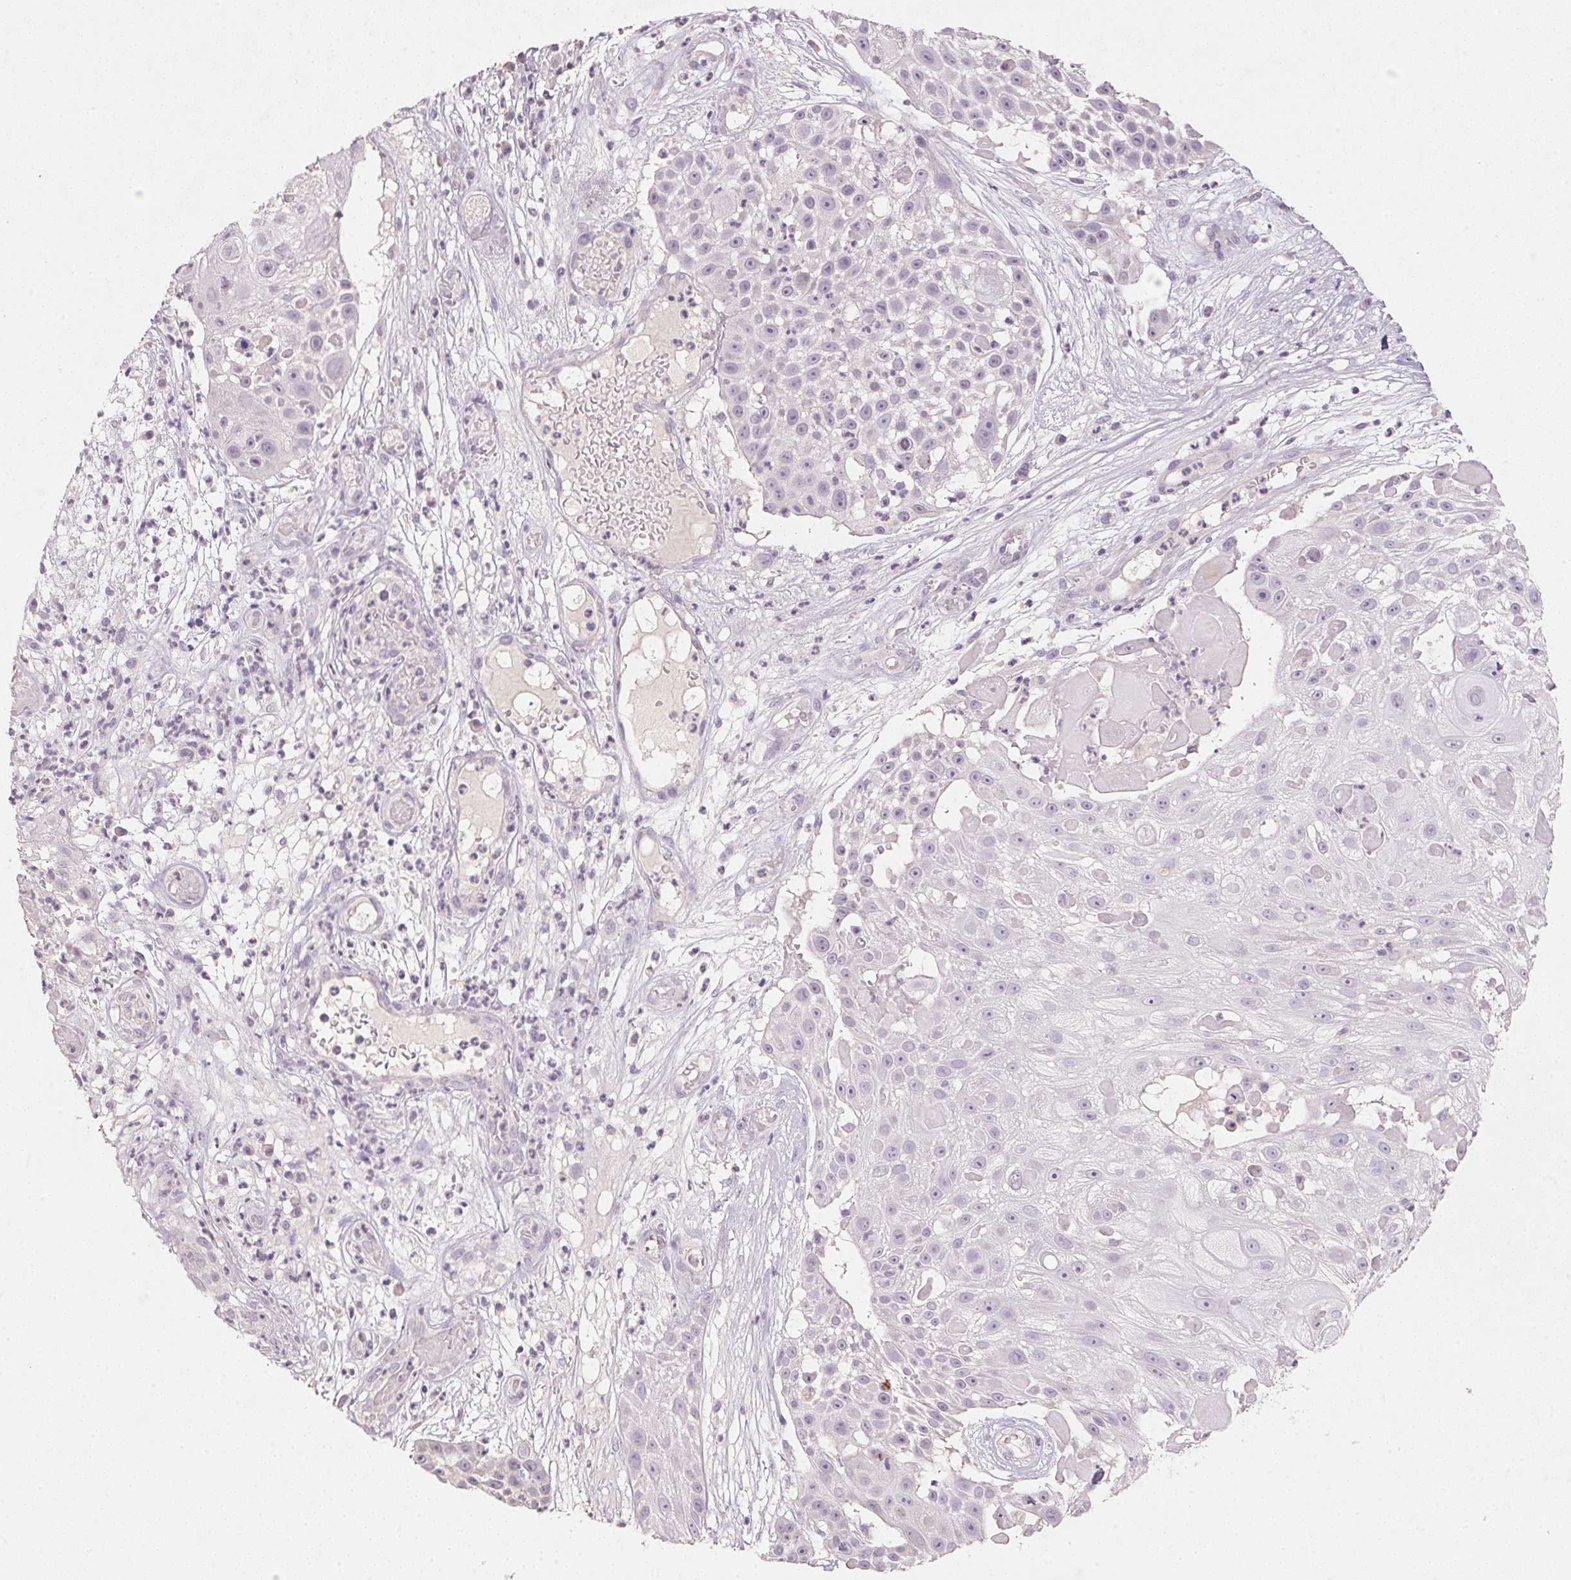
{"staining": {"intensity": "negative", "quantity": "none", "location": "none"}, "tissue": "skin cancer", "cell_type": "Tumor cells", "image_type": "cancer", "snomed": [{"axis": "morphology", "description": "Squamous cell carcinoma, NOS"}, {"axis": "topography", "description": "Skin"}], "caption": "An image of human skin cancer is negative for staining in tumor cells.", "gene": "CXCL5", "patient": {"sex": "female", "age": 86}}